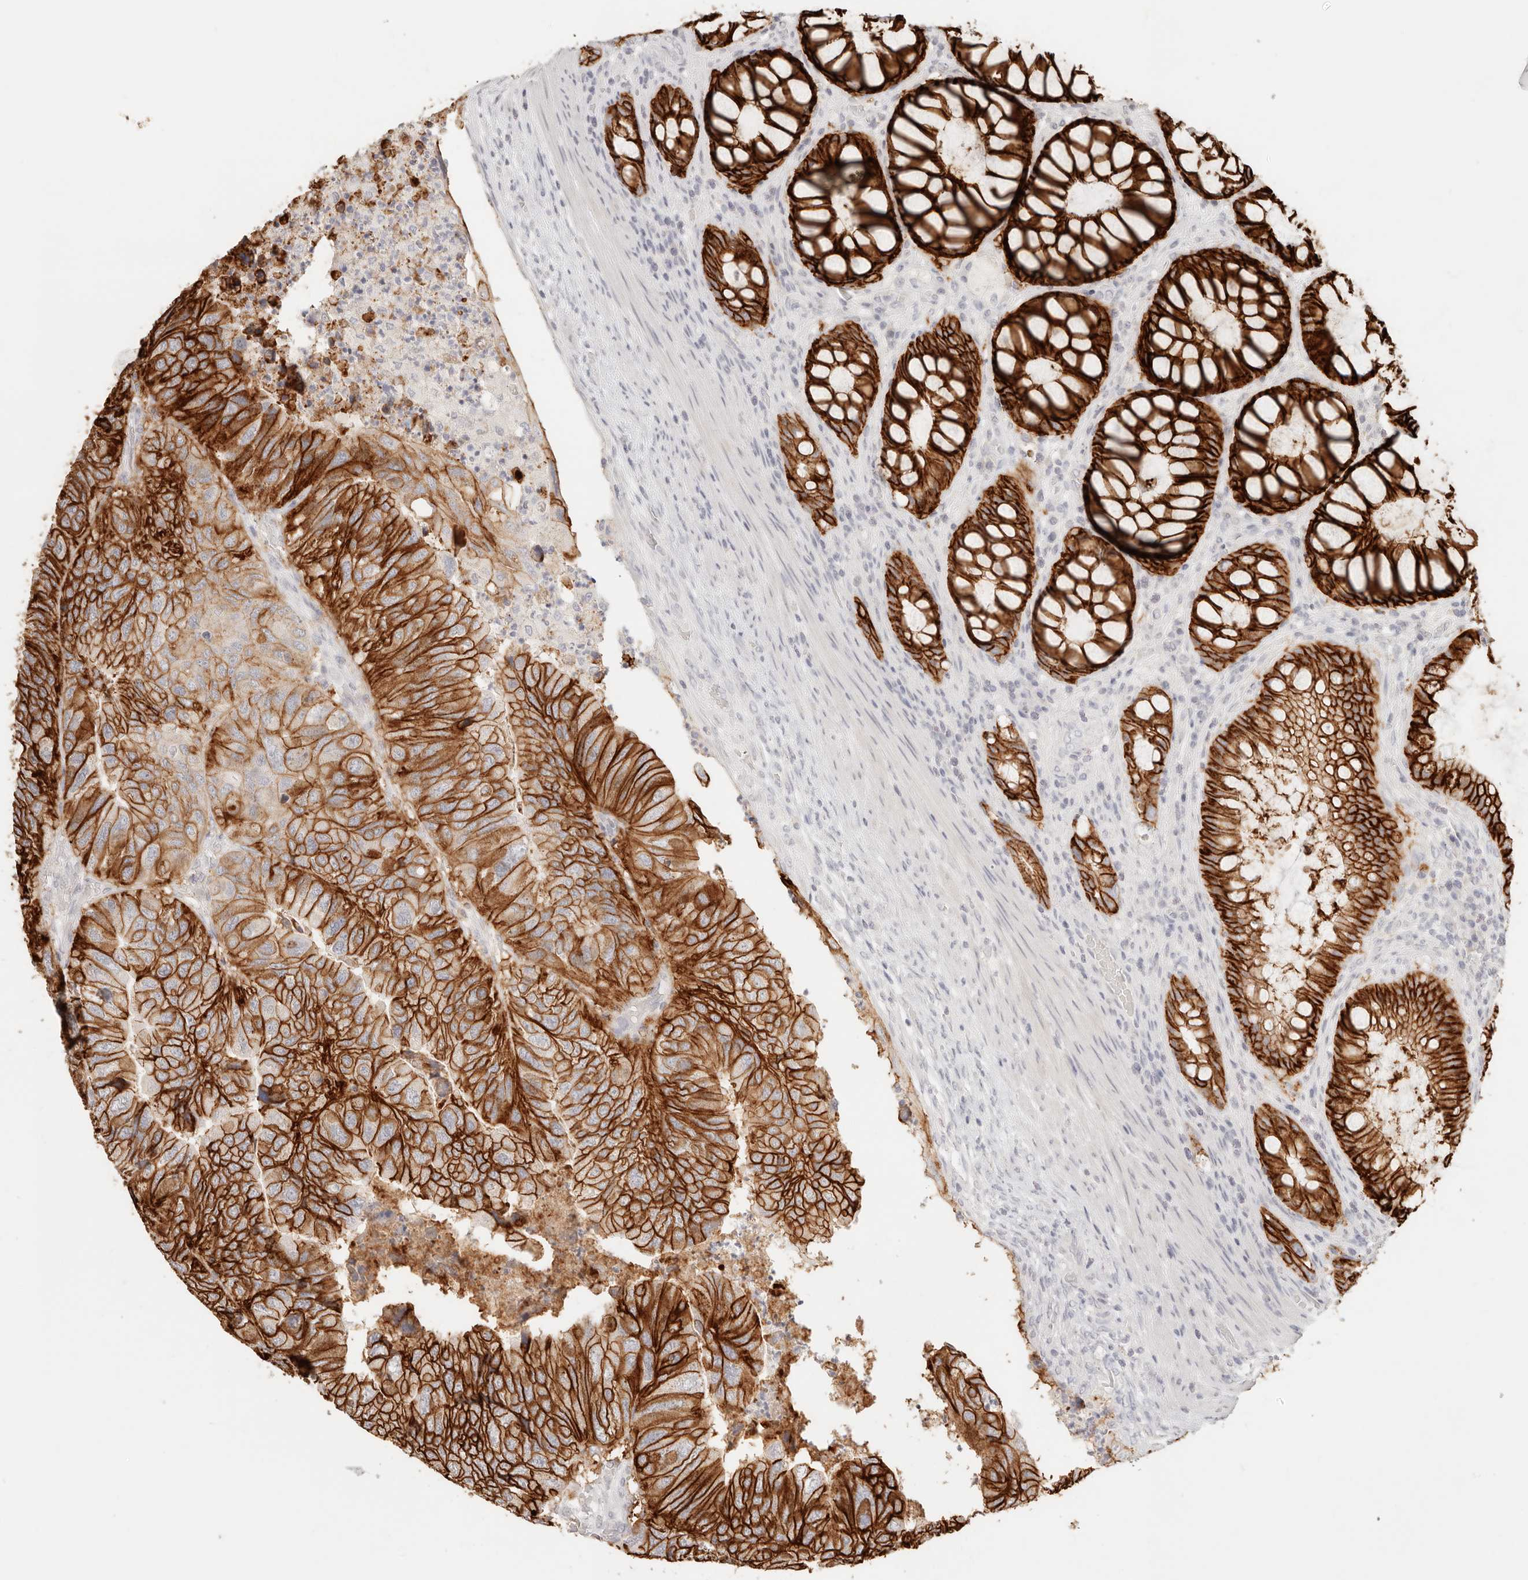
{"staining": {"intensity": "strong", "quantity": ">75%", "location": "cytoplasmic/membranous"}, "tissue": "colorectal cancer", "cell_type": "Tumor cells", "image_type": "cancer", "snomed": [{"axis": "morphology", "description": "Adenocarcinoma, NOS"}, {"axis": "topography", "description": "Rectum"}], "caption": "Protein staining of colorectal adenocarcinoma tissue shows strong cytoplasmic/membranous positivity in about >75% of tumor cells.", "gene": "EPCAM", "patient": {"sex": "male", "age": 63}}